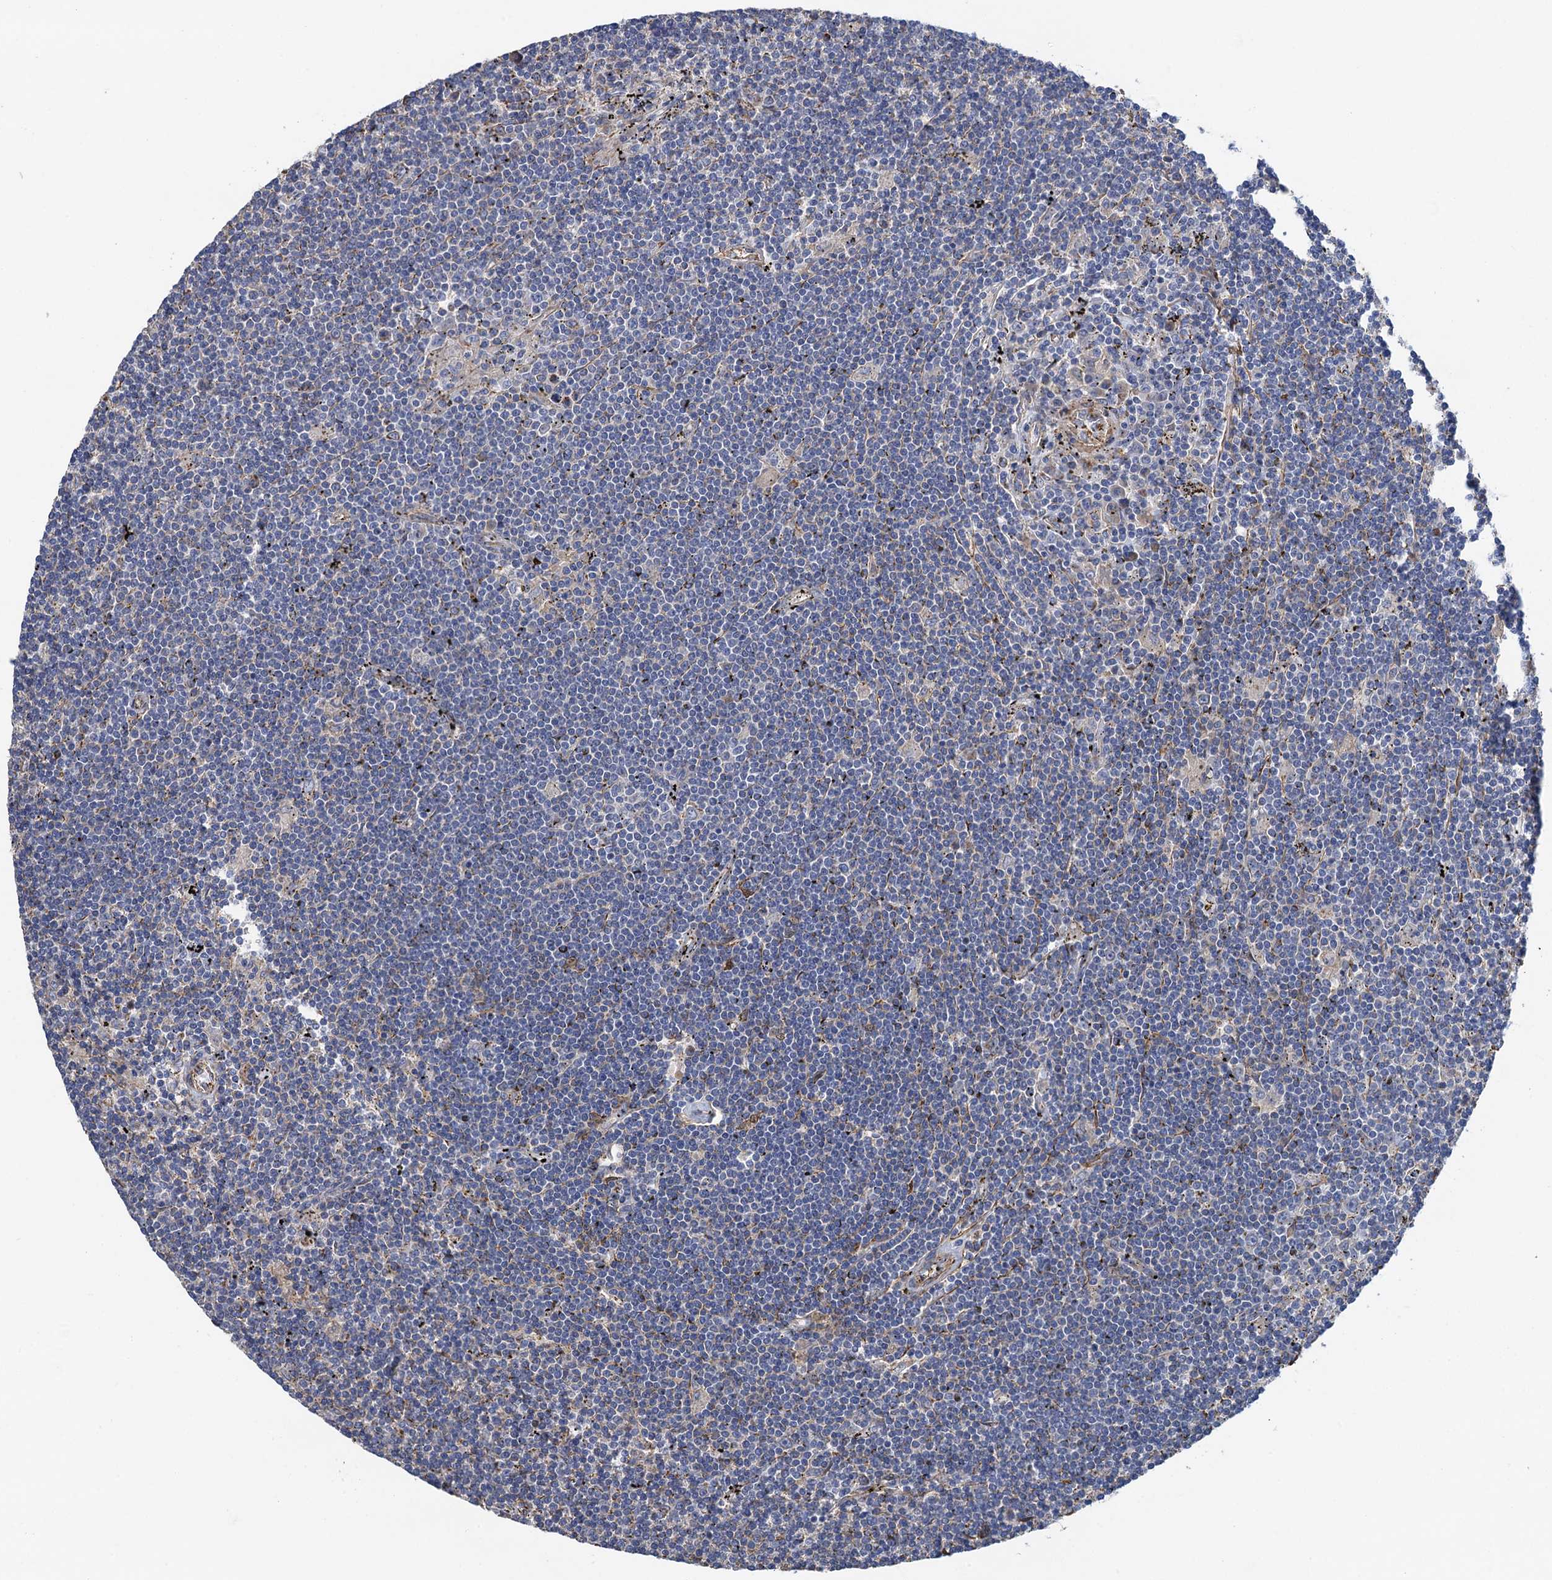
{"staining": {"intensity": "negative", "quantity": "none", "location": "none"}, "tissue": "lymphoma", "cell_type": "Tumor cells", "image_type": "cancer", "snomed": [{"axis": "morphology", "description": "Malignant lymphoma, non-Hodgkin's type, Low grade"}, {"axis": "topography", "description": "Spleen"}], "caption": "Malignant lymphoma, non-Hodgkin's type (low-grade) was stained to show a protein in brown. There is no significant expression in tumor cells.", "gene": "GCSH", "patient": {"sex": "male", "age": 76}}